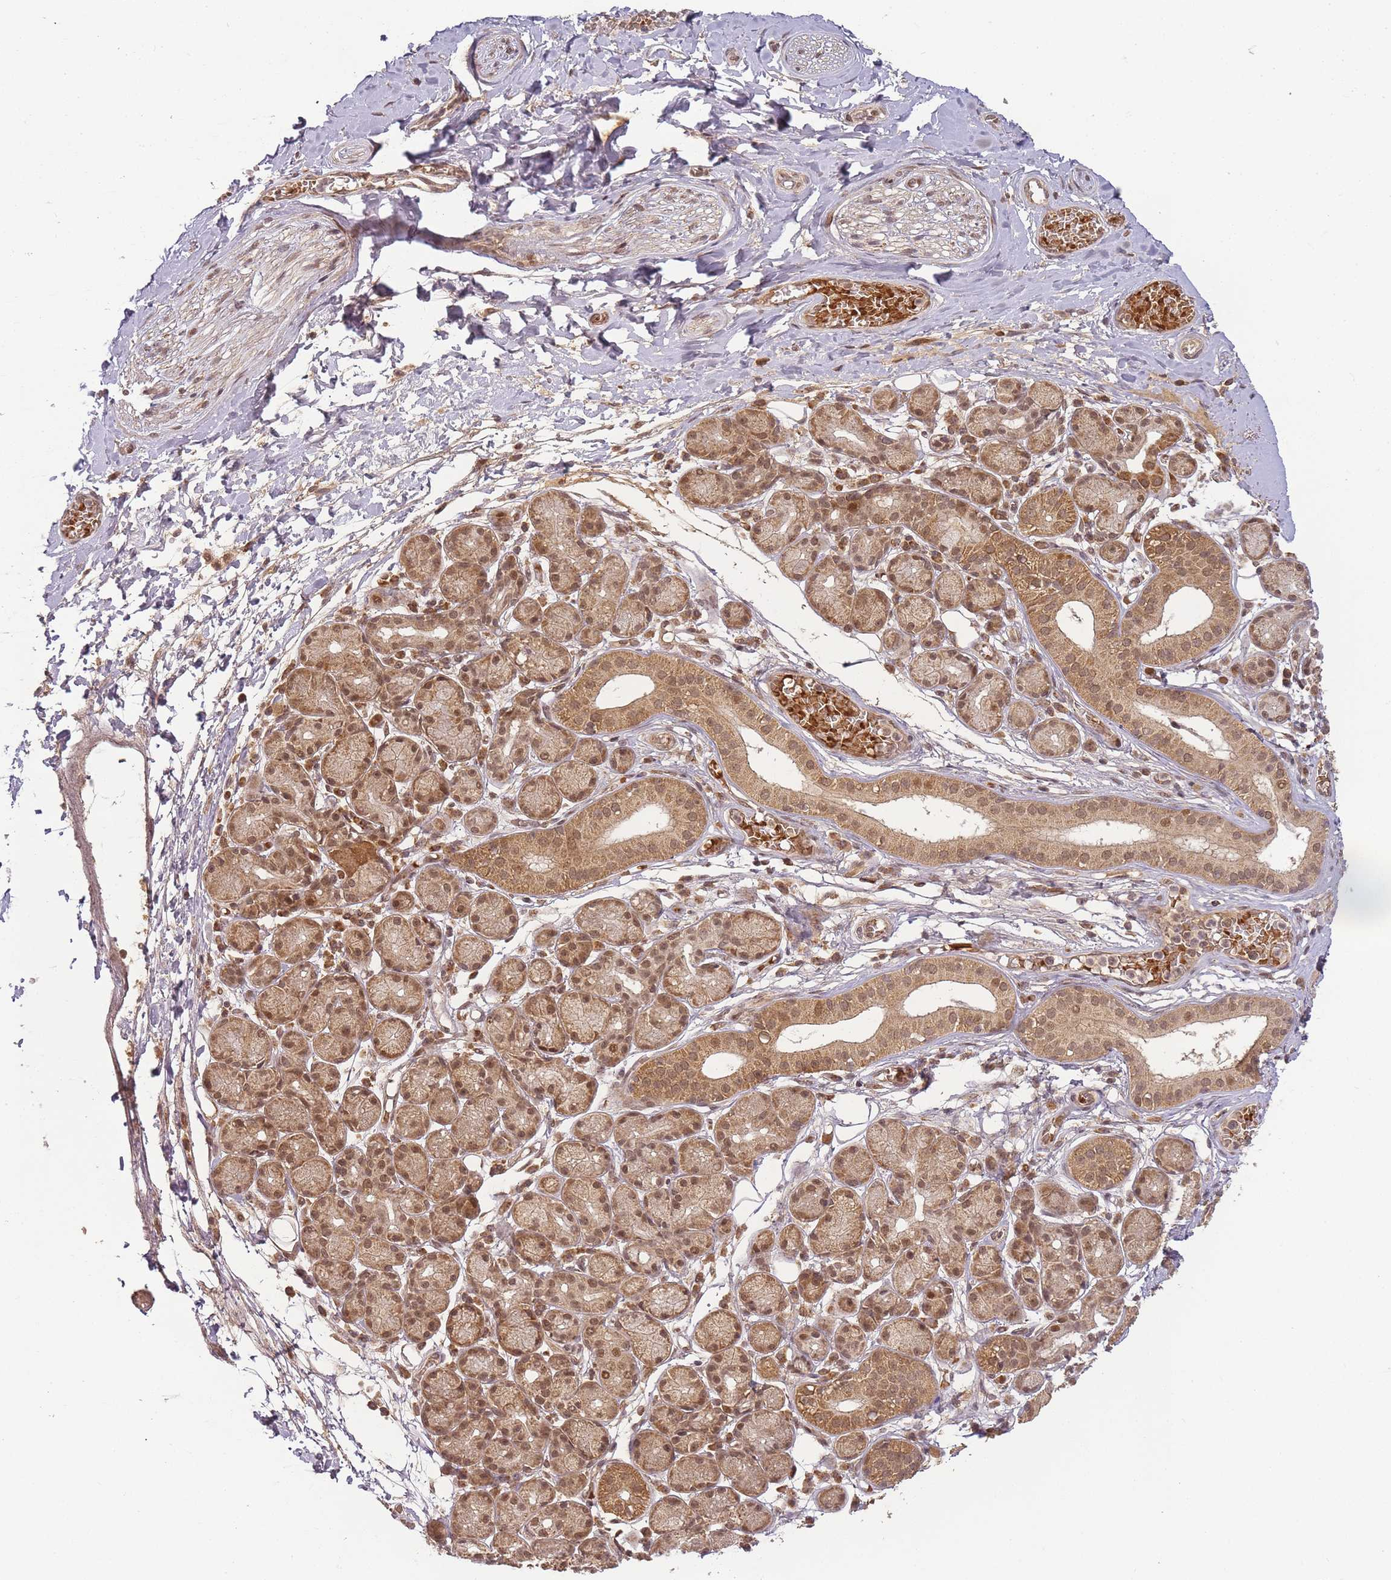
{"staining": {"intensity": "negative", "quantity": "none", "location": "none"}, "tissue": "adipose tissue", "cell_type": "Adipocytes", "image_type": "normal", "snomed": [{"axis": "morphology", "description": "Normal tissue, NOS"}, {"axis": "topography", "description": "Salivary gland"}, {"axis": "topography", "description": "Peripheral nerve tissue"}], "caption": "An immunohistochemistry (IHC) image of normal adipose tissue is shown. There is no staining in adipocytes of adipose tissue.", "gene": "ZNF497", "patient": {"sex": "male", "age": 62}}